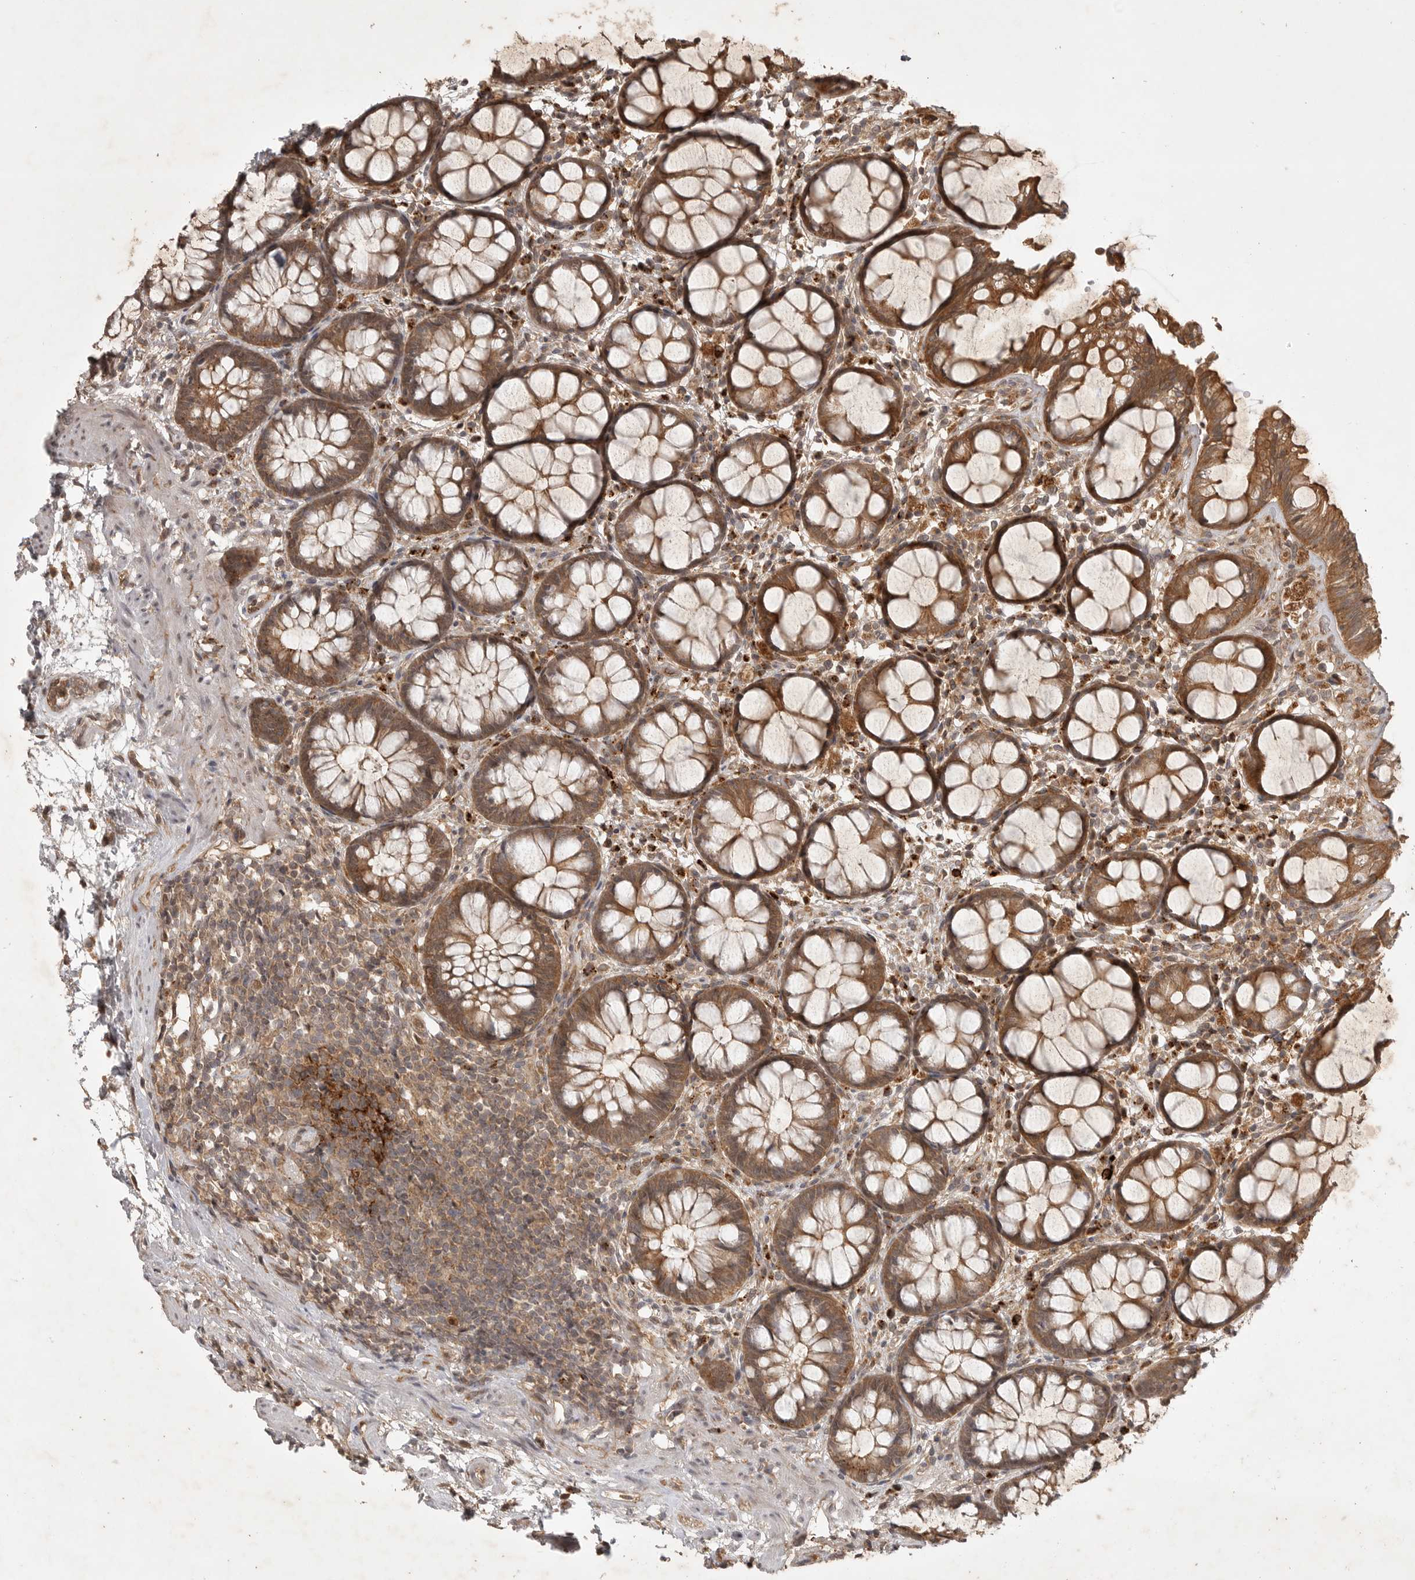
{"staining": {"intensity": "moderate", "quantity": ">75%", "location": "cytoplasmic/membranous"}, "tissue": "rectum", "cell_type": "Glandular cells", "image_type": "normal", "snomed": [{"axis": "morphology", "description": "Normal tissue, NOS"}, {"axis": "topography", "description": "Rectum"}], "caption": "DAB immunohistochemical staining of unremarkable rectum reveals moderate cytoplasmic/membranous protein expression in approximately >75% of glandular cells.", "gene": "ZNF232", "patient": {"sex": "male", "age": 64}}